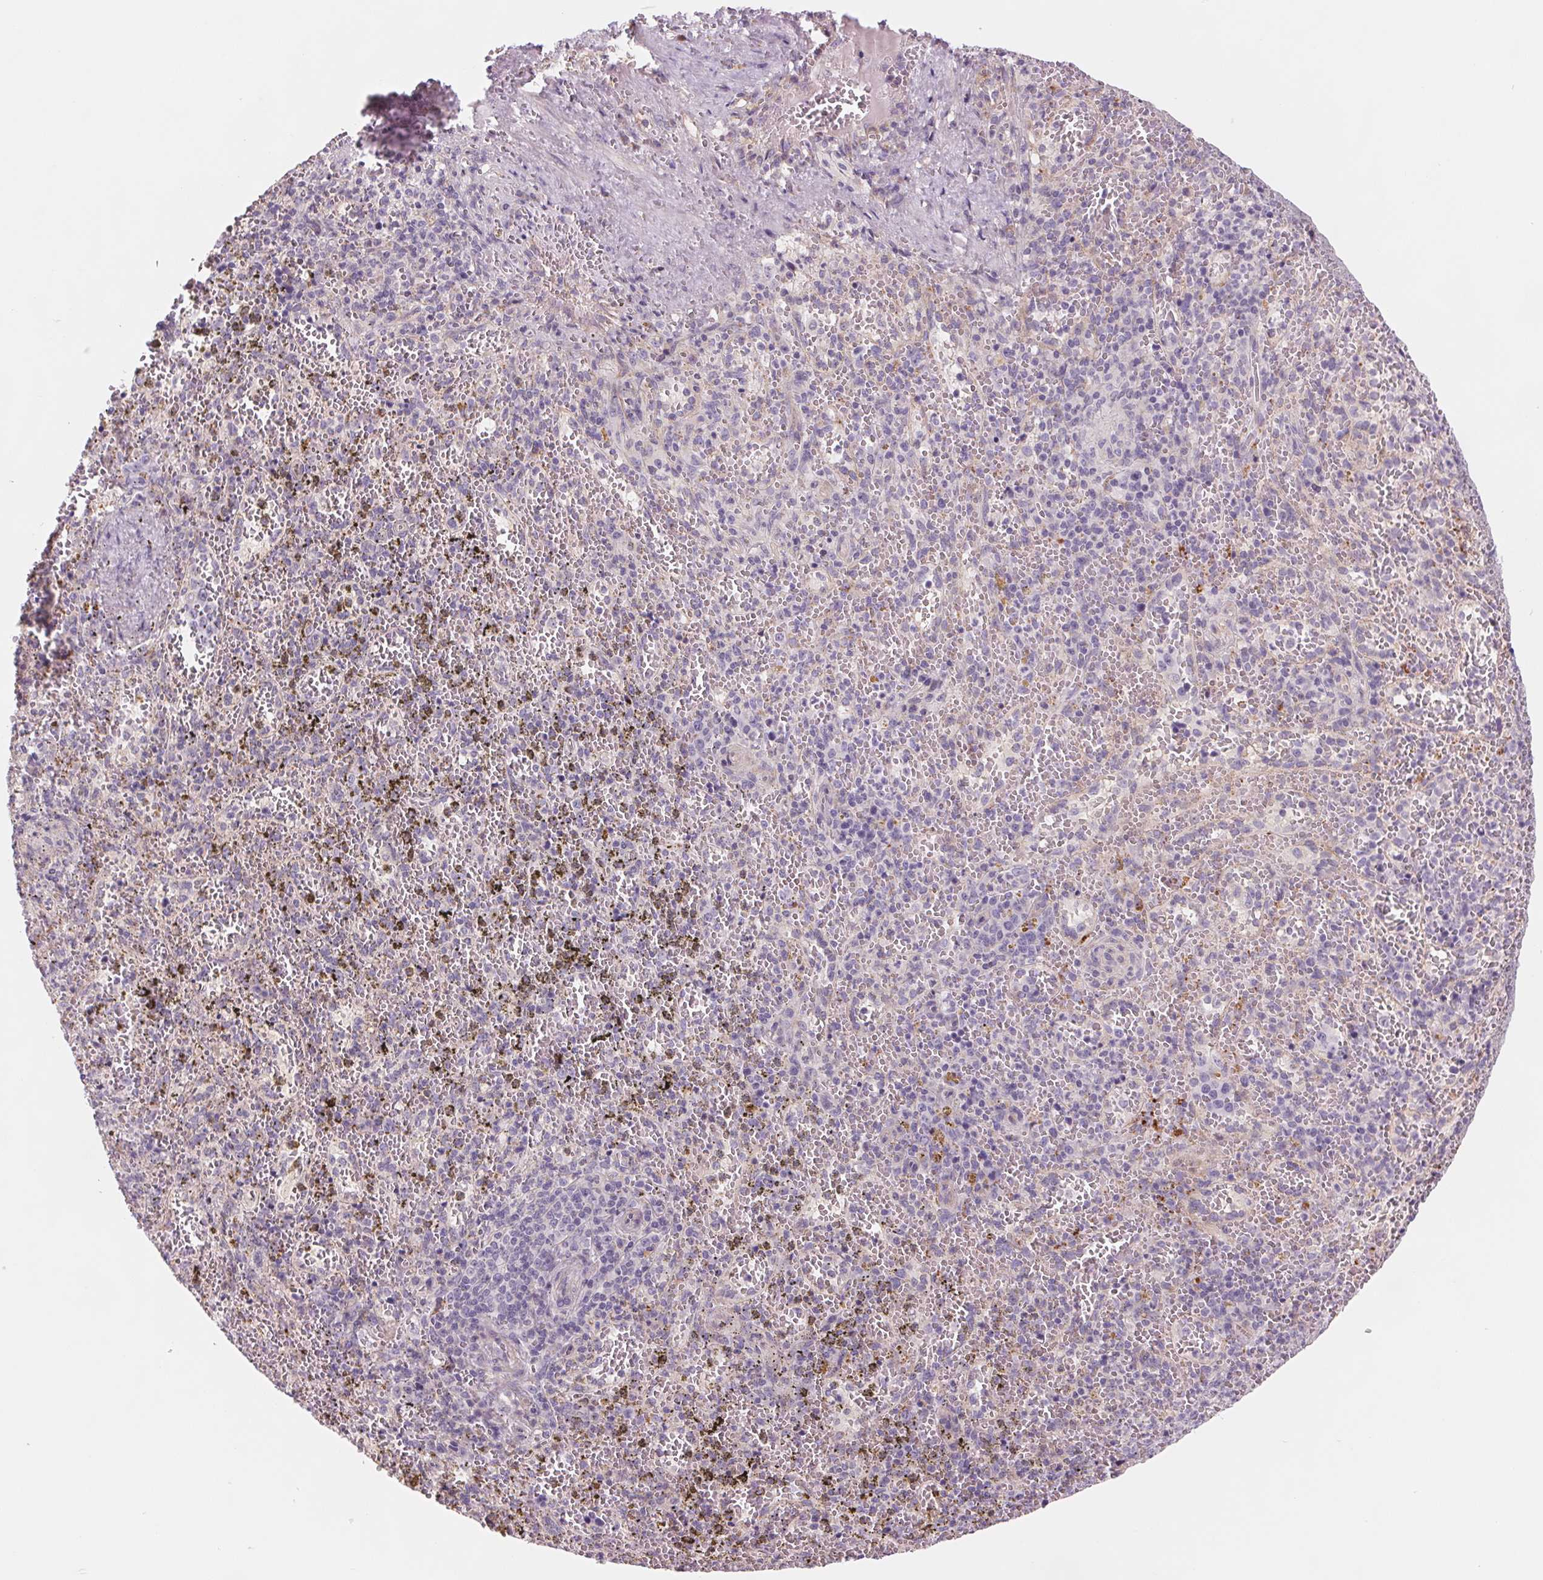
{"staining": {"intensity": "negative", "quantity": "none", "location": "none"}, "tissue": "spleen", "cell_type": "Cells in red pulp", "image_type": "normal", "snomed": [{"axis": "morphology", "description": "Normal tissue, NOS"}, {"axis": "topography", "description": "Spleen"}], "caption": "Histopathology image shows no protein staining in cells in red pulp of unremarkable spleen.", "gene": "SAMD5", "patient": {"sex": "female", "age": 50}}